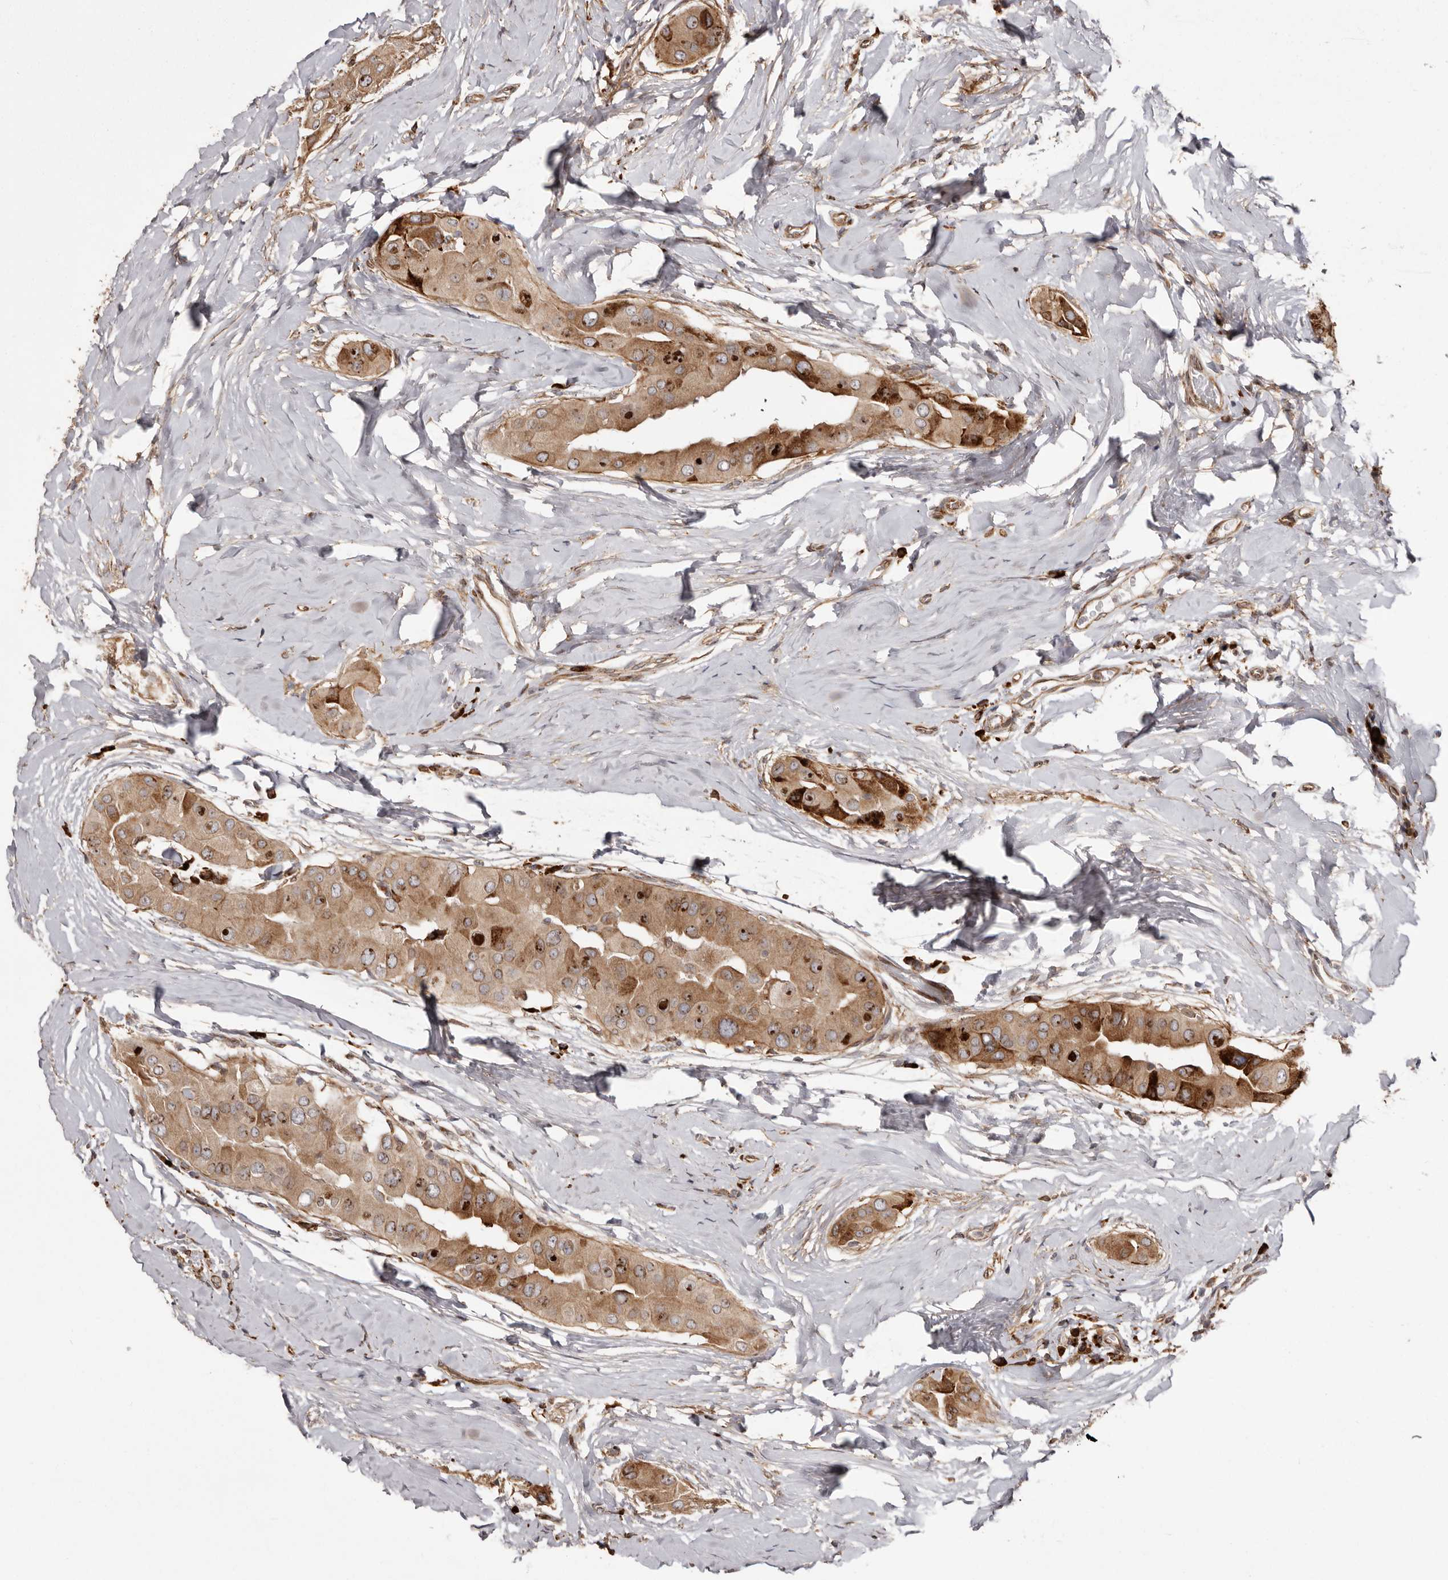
{"staining": {"intensity": "moderate", "quantity": ">75%", "location": "cytoplasmic/membranous"}, "tissue": "thyroid cancer", "cell_type": "Tumor cells", "image_type": "cancer", "snomed": [{"axis": "morphology", "description": "Papillary adenocarcinoma, NOS"}, {"axis": "topography", "description": "Thyroid gland"}], "caption": "Brown immunohistochemical staining in human papillary adenocarcinoma (thyroid) shows moderate cytoplasmic/membranous expression in about >75% of tumor cells.", "gene": "NUP43", "patient": {"sex": "male", "age": 33}}